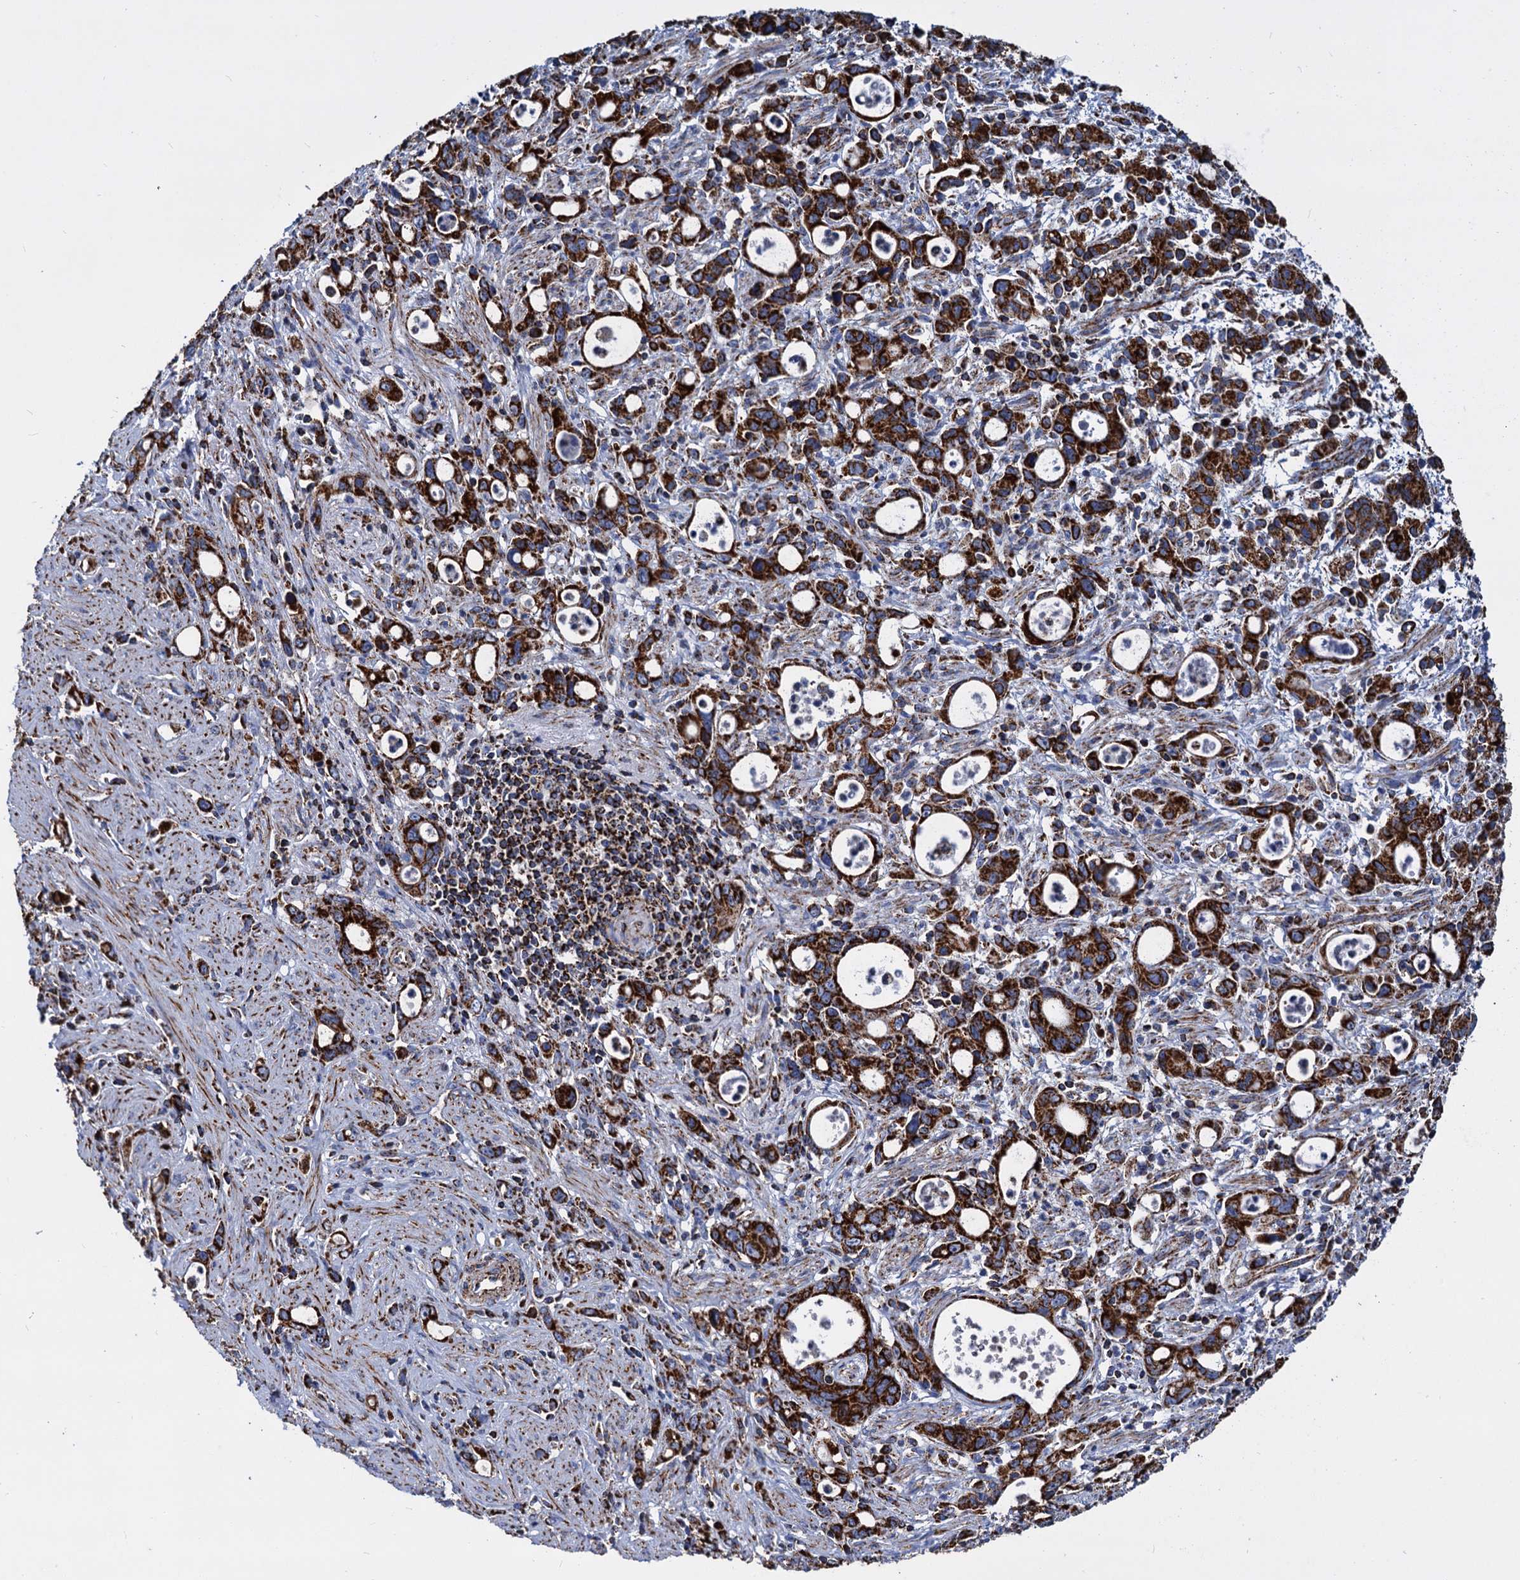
{"staining": {"intensity": "strong", "quantity": ">75%", "location": "cytoplasmic/membranous"}, "tissue": "stomach cancer", "cell_type": "Tumor cells", "image_type": "cancer", "snomed": [{"axis": "morphology", "description": "Adenocarcinoma, NOS"}, {"axis": "topography", "description": "Stomach, lower"}], "caption": "Stomach adenocarcinoma stained for a protein reveals strong cytoplasmic/membranous positivity in tumor cells.", "gene": "TIMM10", "patient": {"sex": "female", "age": 43}}